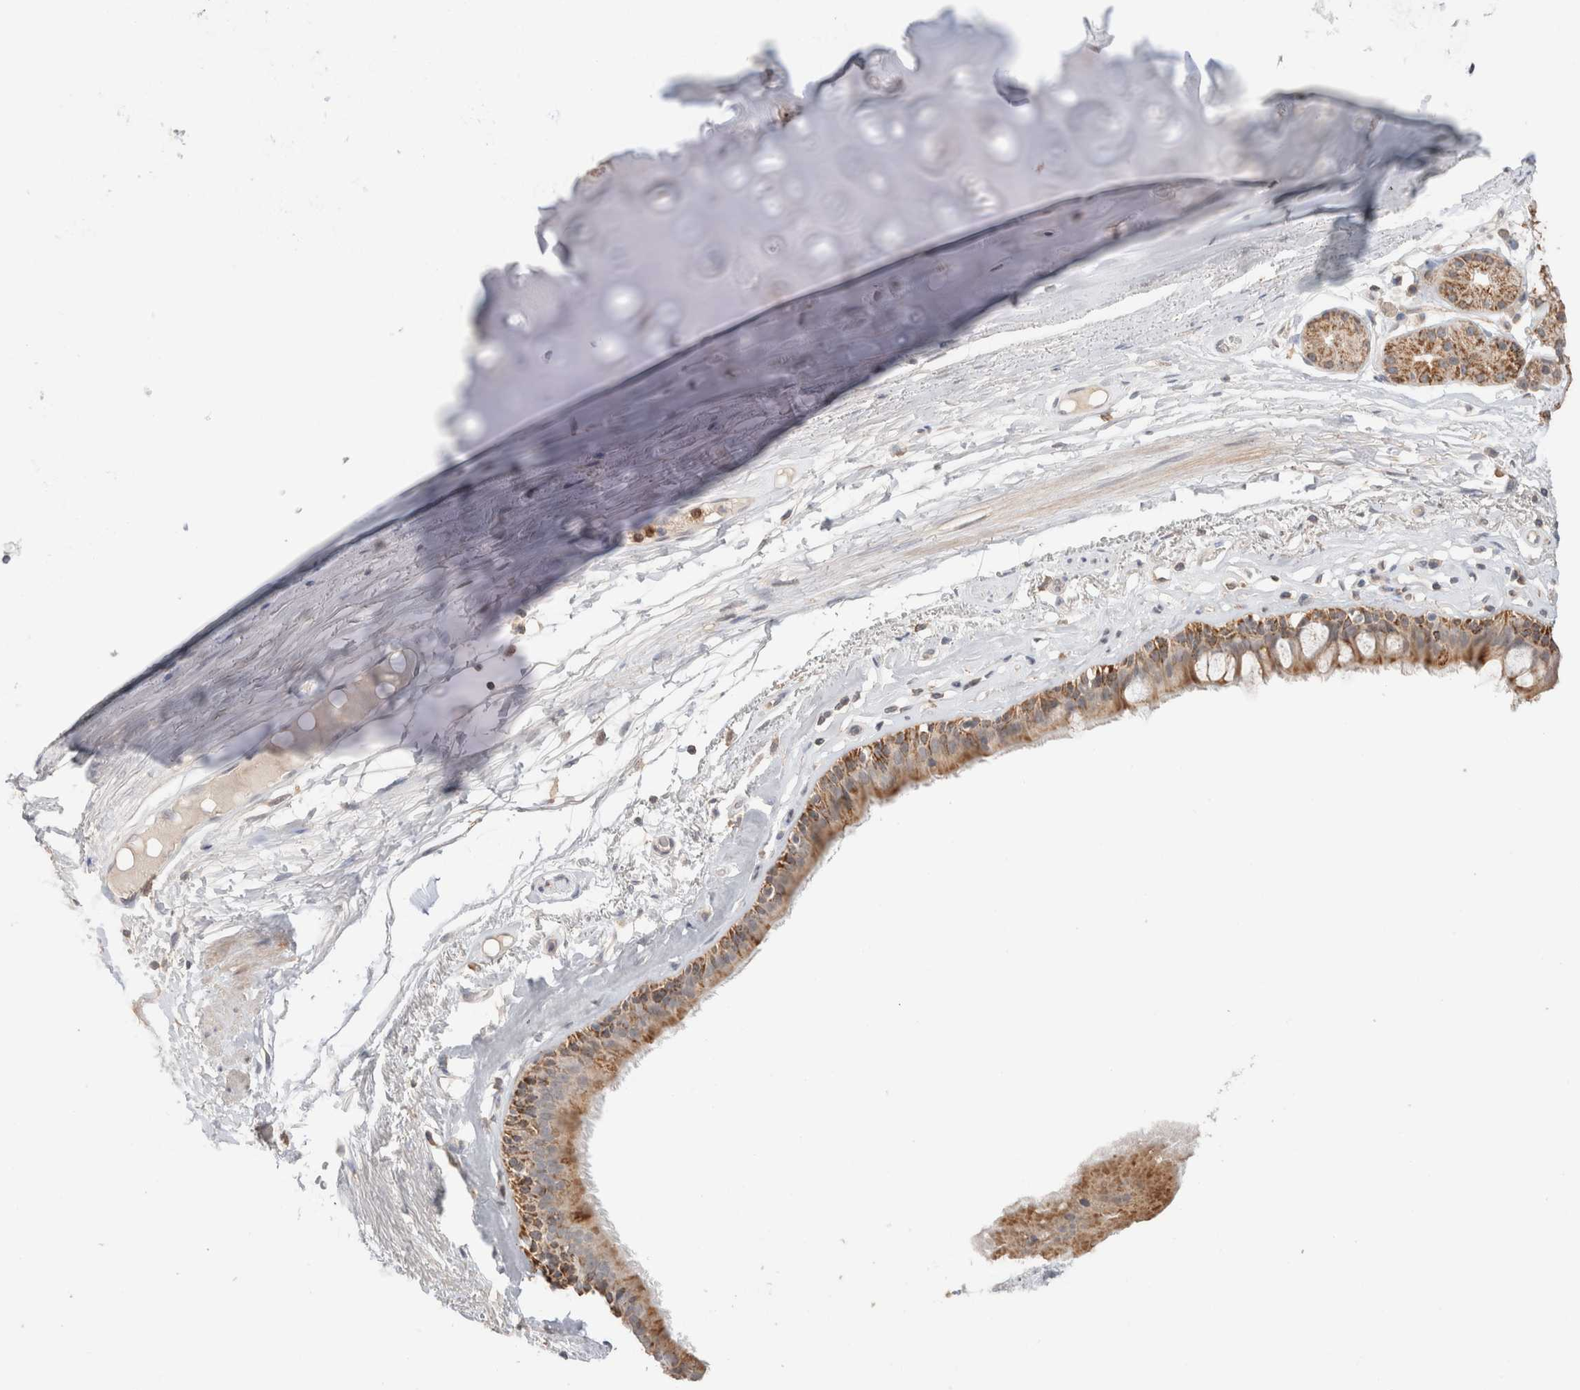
{"staining": {"intensity": "moderate", "quantity": ">75%", "location": "cytoplasmic/membranous"}, "tissue": "bronchus", "cell_type": "Respiratory epithelial cells", "image_type": "normal", "snomed": [{"axis": "morphology", "description": "Normal tissue, NOS"}, {"axis": "topography", "description": "Cartilage tissue"}], "caption": "Immunohistochemical staining of normal human bronchus demonstrates medium levels of moderate cytoplasmic/membranous expression in approximately >75% of respiratory epithelial cells.", "gene": "TRIM41", "patient": {"sex": "female", "age": 63}}